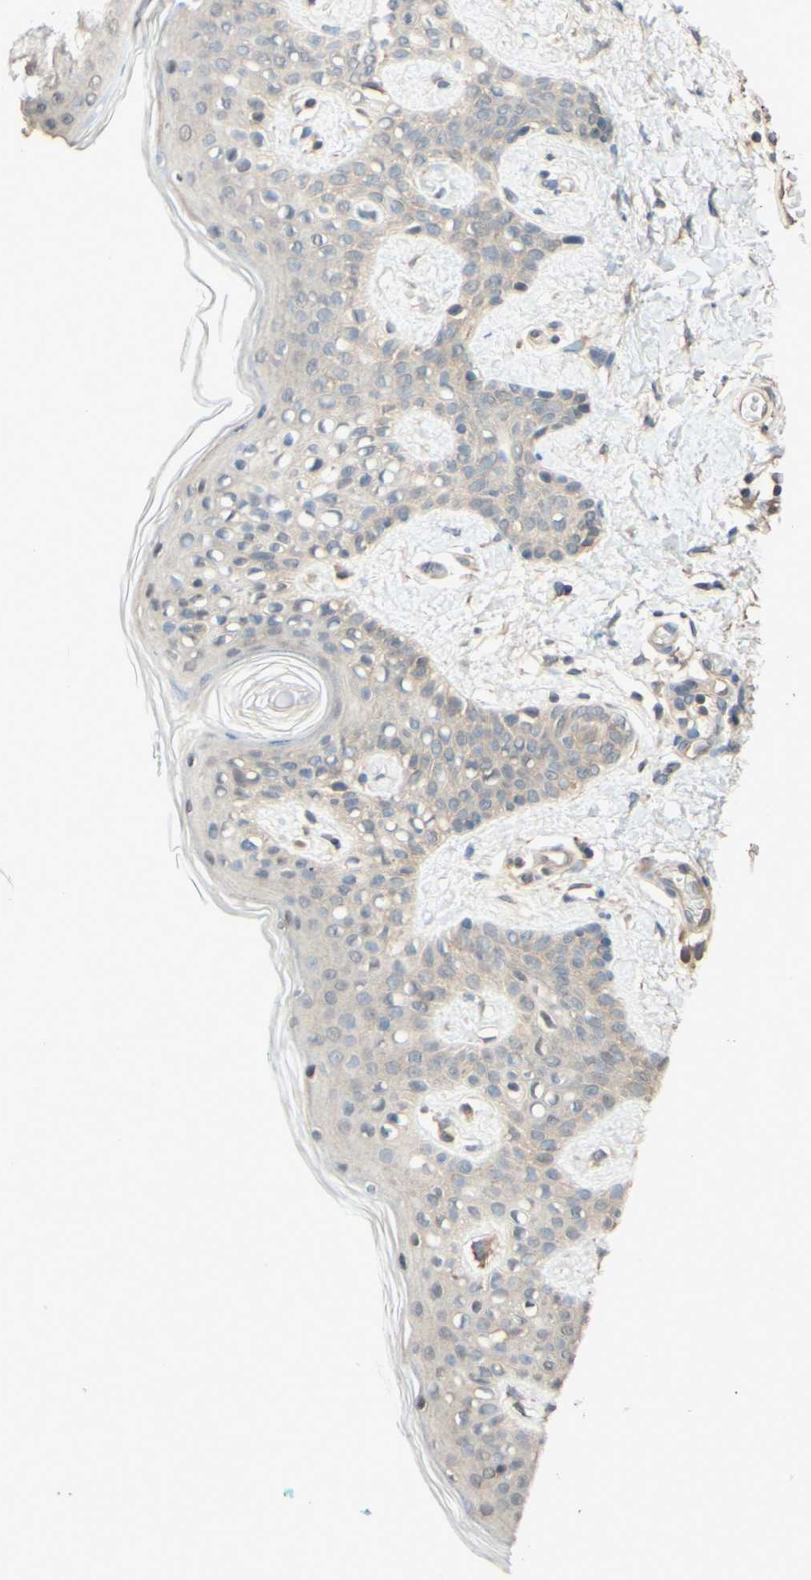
{"staining": {"intensity": "moderate", "quantity": ">75%", "location": "cytoplasmic/membranous"}, "tissue": "skin", "cell_type": "Fibroblasts", "image_type": "normal", "snomed": [{"axis": "morphology", "description": "Normal tissue, NOS"}, {"axis": "topography", "description": "Skin"}], "caption": "This micrograph exhibits IHC staining of unremarkable skin, with medium moderate cytoplasmic/membranous positivity in about >75% of fibroblasts.", "gene": "SMIM19", "patient": {"sex": "male", "age": 16}}